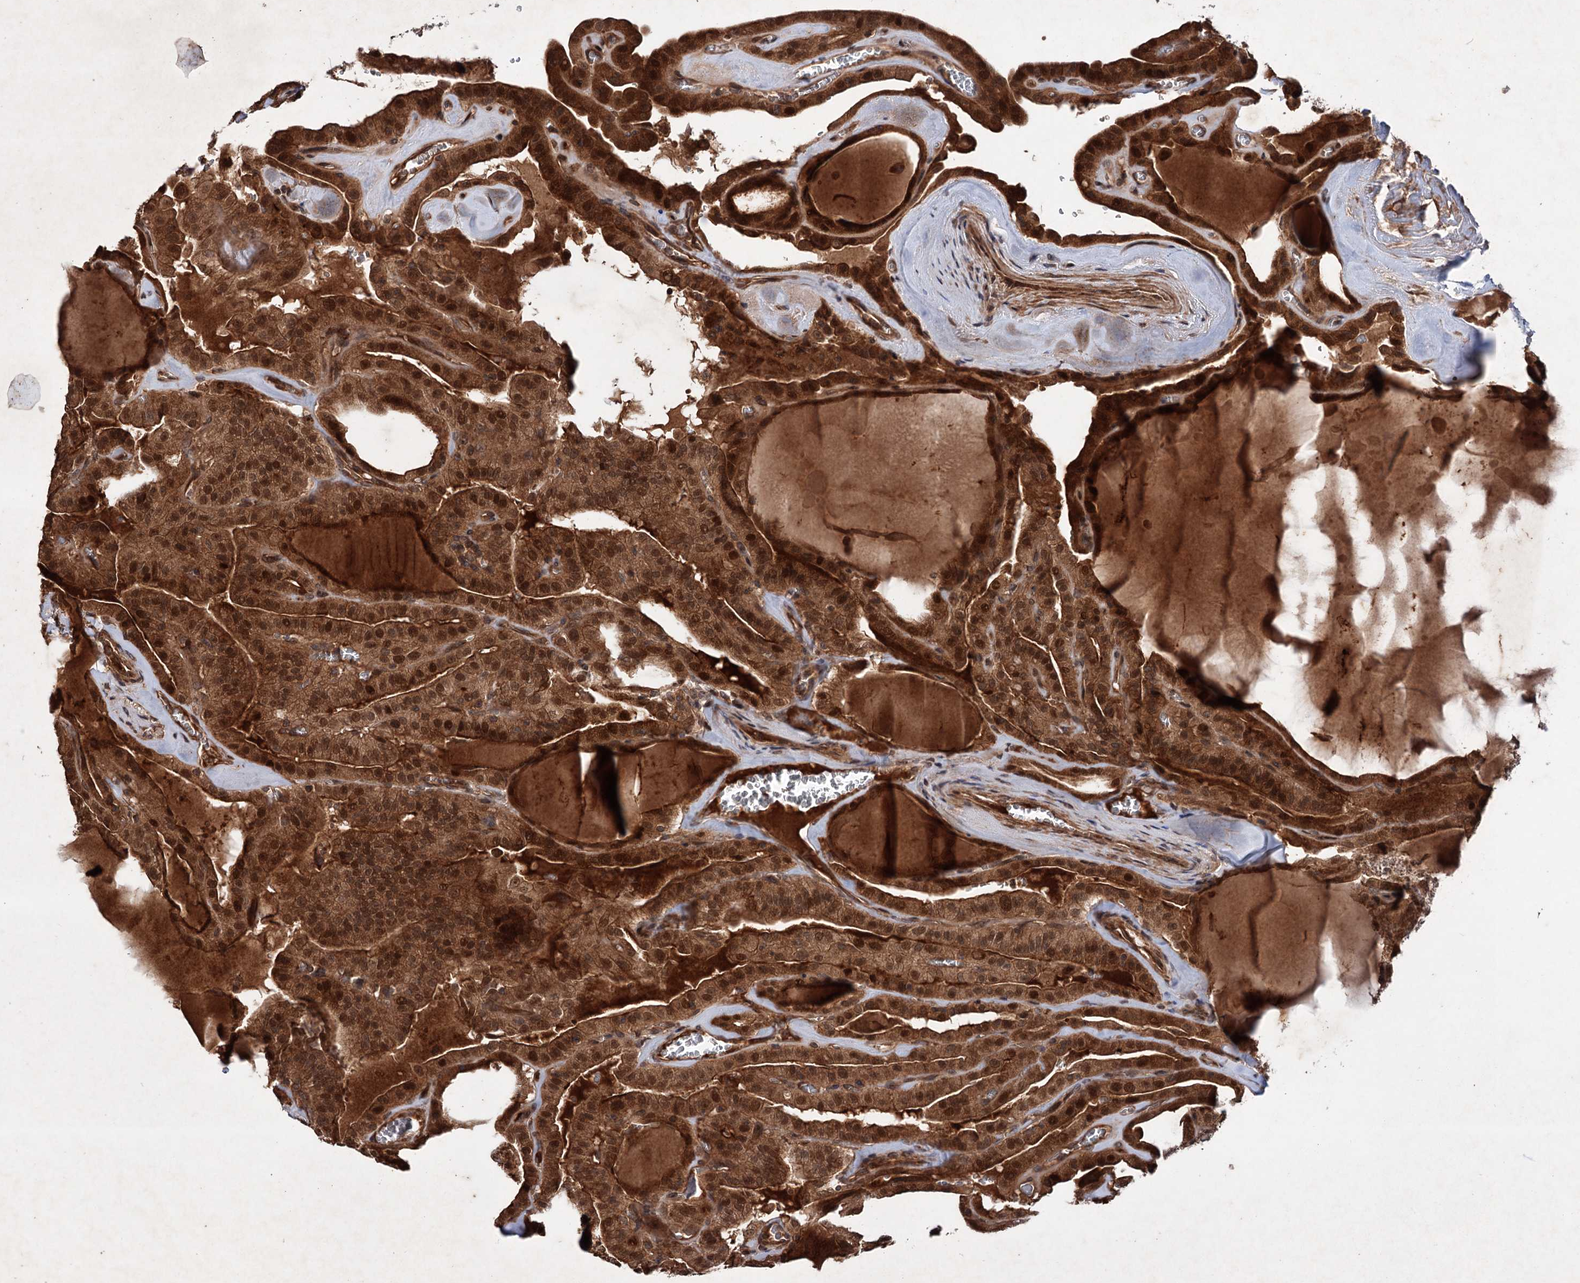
{"staining": {"intensity": "strong", "quantity": ">75%", "location": "cytoplasmic/membranous,nuclear"}, "tissue": "thyroid cancer", "cell_type": "Tumor cells", "image_type": "cancer", "snomed": [{"axis": "morphology", "description": "Papillary adenocarcinoma, NOS"}, {"axis": "topography", "description": "Thyroid gland"}], "caption": "Immunohistochemistry (DAB (3,3'-diaminobenzidine)) staining of human papillary adenocarcinoma (thyroid) displays strong cytoplasmic/membranous and nuclear protein expression in approximately >75% of tumor cells. (Brightfield microscopy of DAB IHC at high magnification).", "gene": "ADK", "patient": {"sex": "male", "age": 52}}